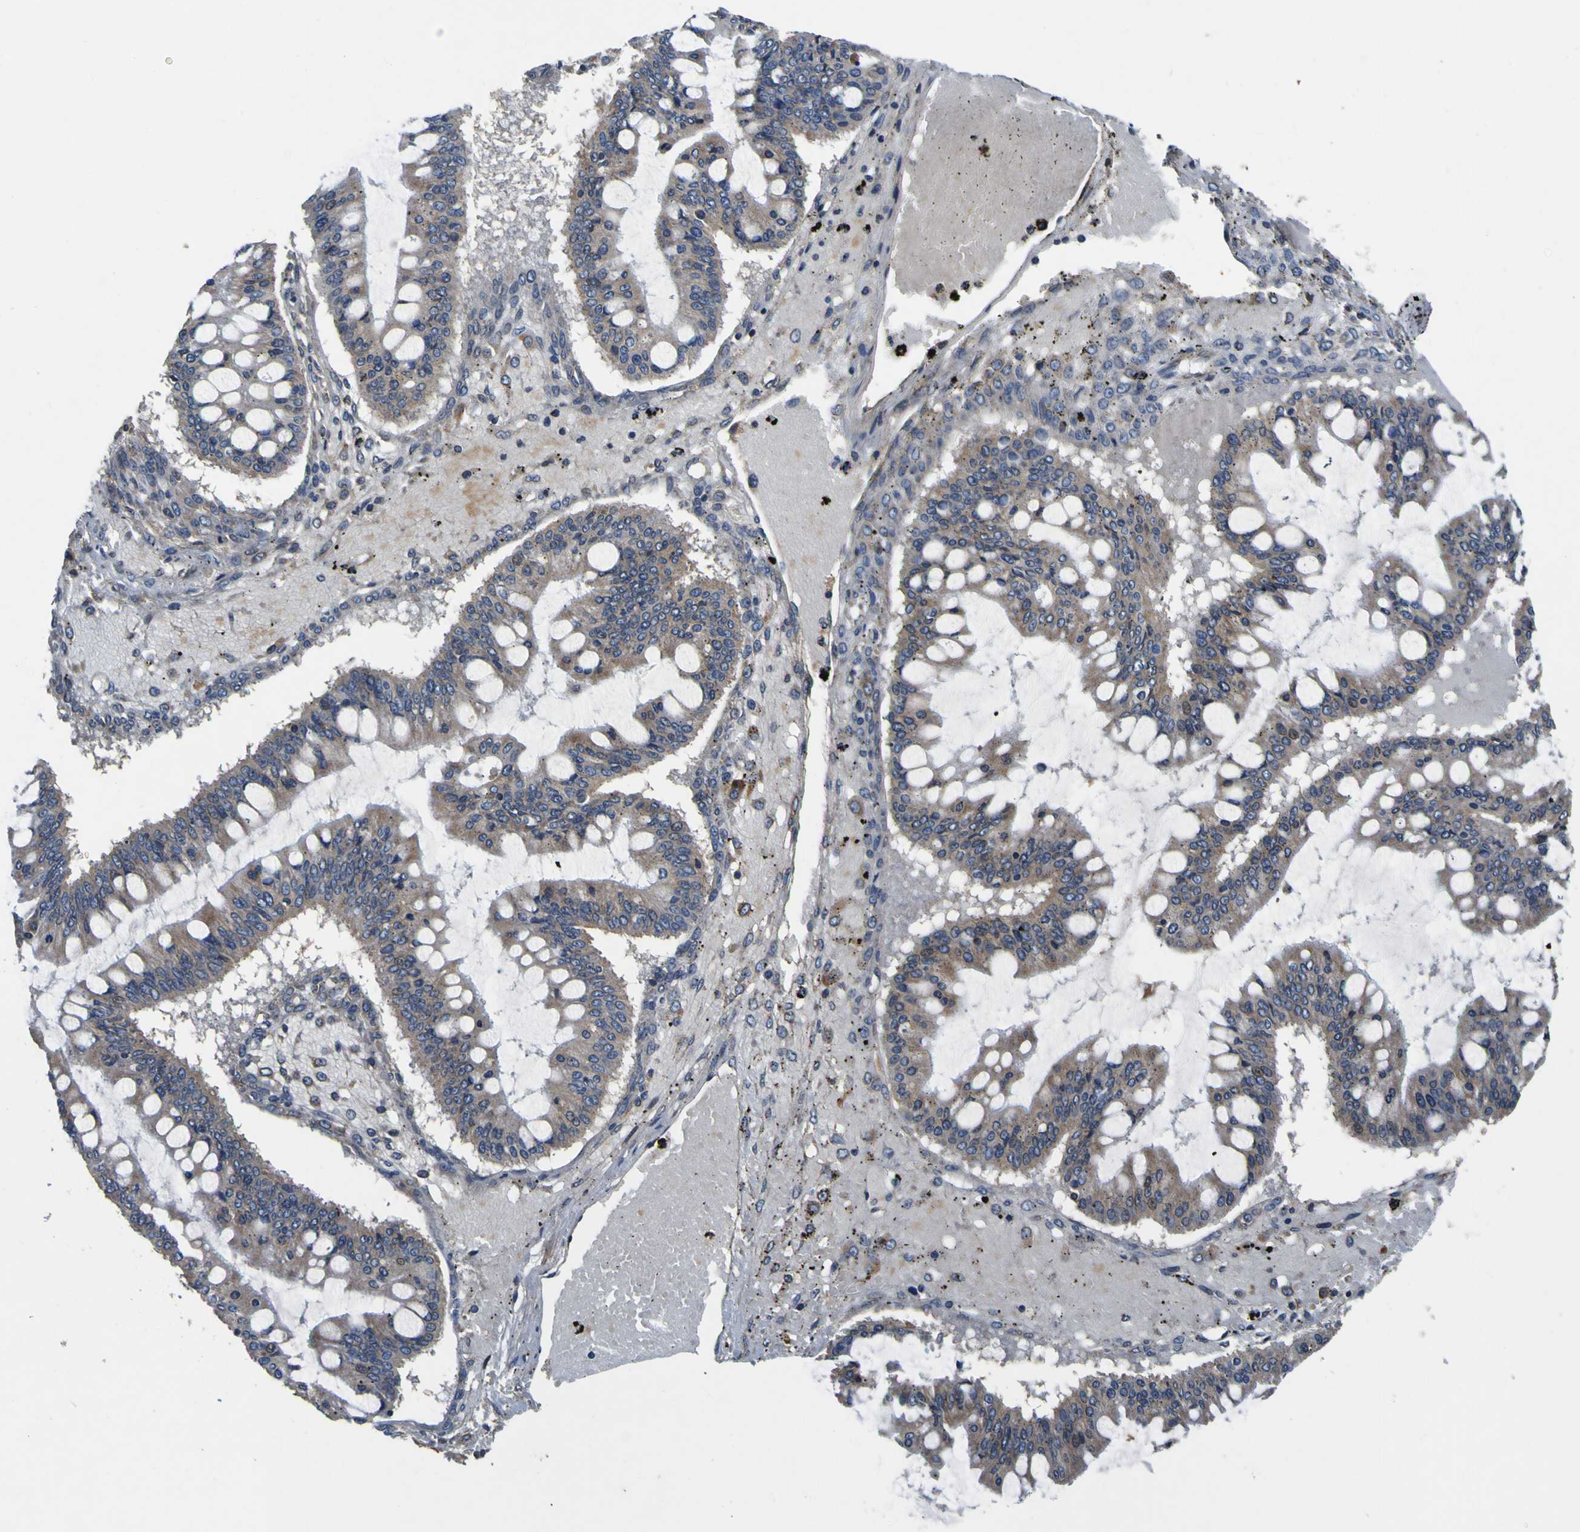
{"staining": {"intensity": "weak", "quantity": ">75%", "location": "cytoplasmic/membranous"}, "tissue": "ovarian cancer", "cell_type": "Tumor cells", "image_type": "cancer", "snomed": [{"axis": "morphology", "description": "Cystadenocarcinoma, mucinous, NOS"}, {"axis": "topography", "description": "Ovary"}], "caption": "Ovarian mucinous cystadenocarcinoma was stained to show a protein in brown. There is low levels of weak cytoplasmic/membranous positivity in about >75% of tumor cells.", "gene": "EPHB4", "patient": {"sex": "female", "age": 73}}